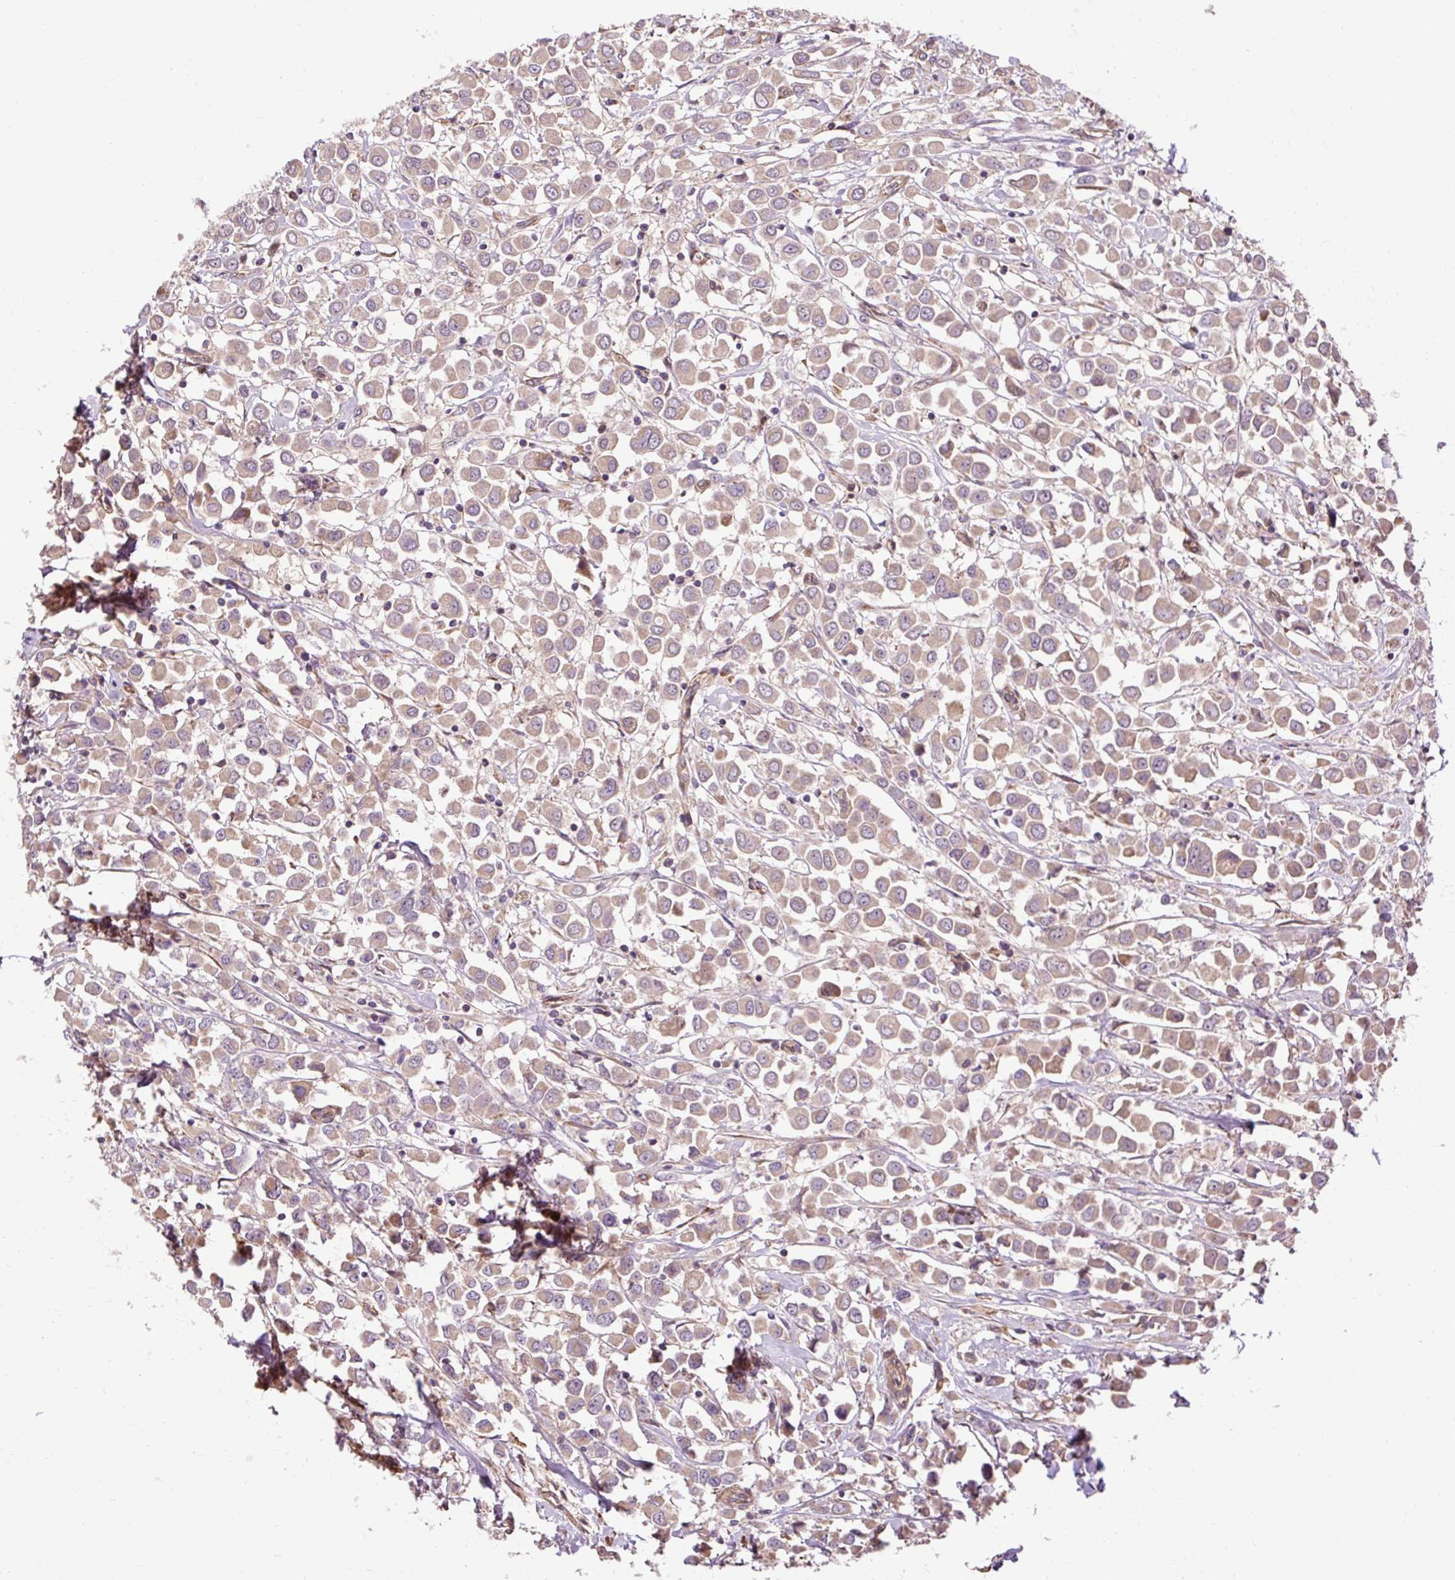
{"staining": {"intensity": "weak", "quantity": ">75%", "location": "cytoplasmic/membranous"}, "tissue": "breast cancer", "cell_type": "Tumor cells", "image_type": "cancer", "snomed": [{"axis": "morphology", "description": "Duct carcinoma"}, {"axis": "topography", "description": "Breast"}], "caption": "Approximately >75% of tumor cells in human breast cancer exhibit weak cytoplasmic/membranous protein staining as visualized by brown immunohistochemical staining.", "gene": "FLRT1", "patient": {"sex": "female", "age": 61}}